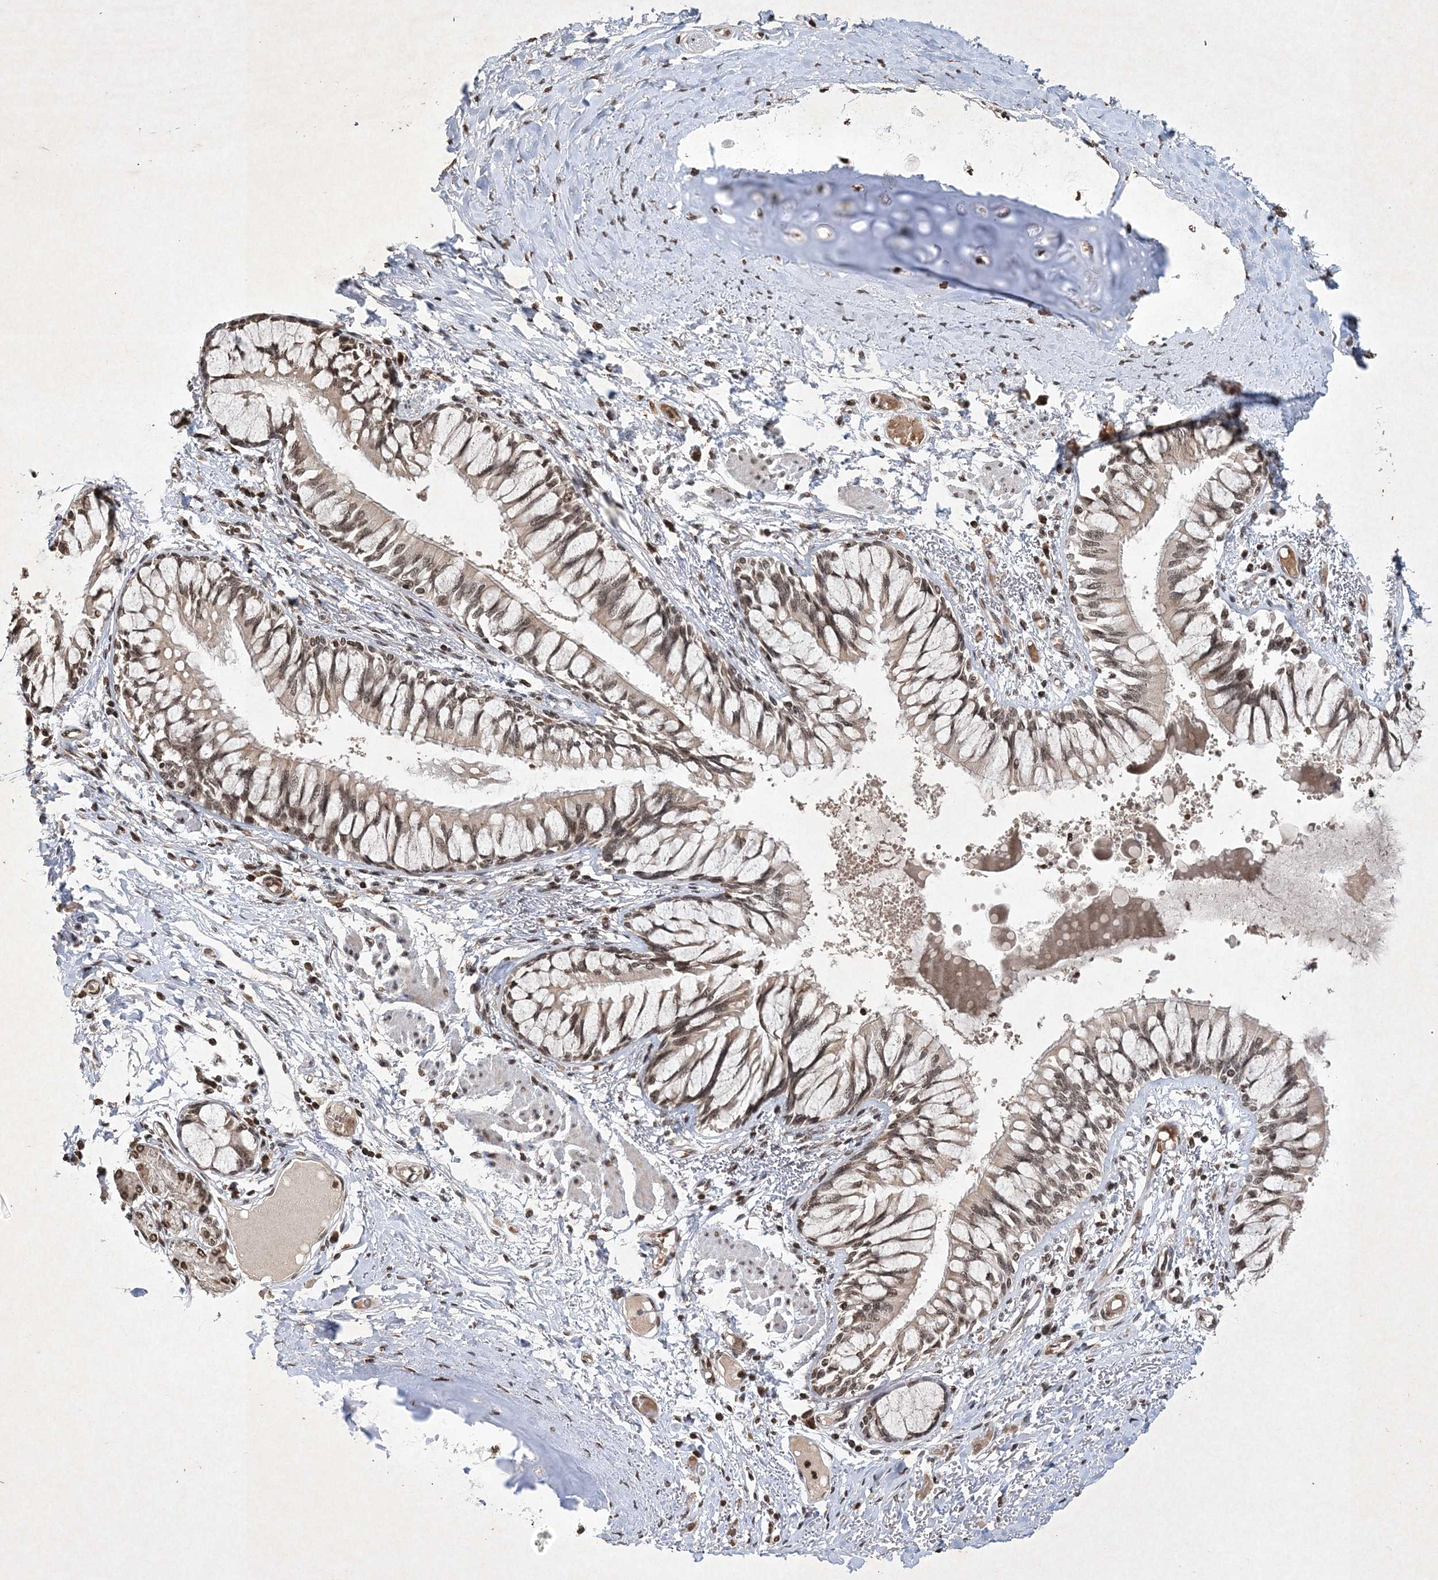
{"staining": {"intensity": "weak", "quantity": "25%-75%", "location": "nuclear"}, "tissue": "bronchus", "cell_type": "Respiratory epithelial cells", "image_type": "normal", "snomed": [{"axis": "morphology", "description": "Normal tissue, NOS"}, {"axis": "topography", "description": "Cartilage tissue"}, {"axis": "topography", "description": "Bronchus"}, {"axis": "topography", "description": "Lung"}], "caption": "Unremarkable bronchus was stained to show a protein in brown. There is low levels of weak nuclear positivity in approximately 25%-75% of respiratory epithelial cells. The protein of interest is shown in brown color, while the nuclei are stained blue.", "gene": "NEDD9", "patient": {"sex": "male", "age": 64}}